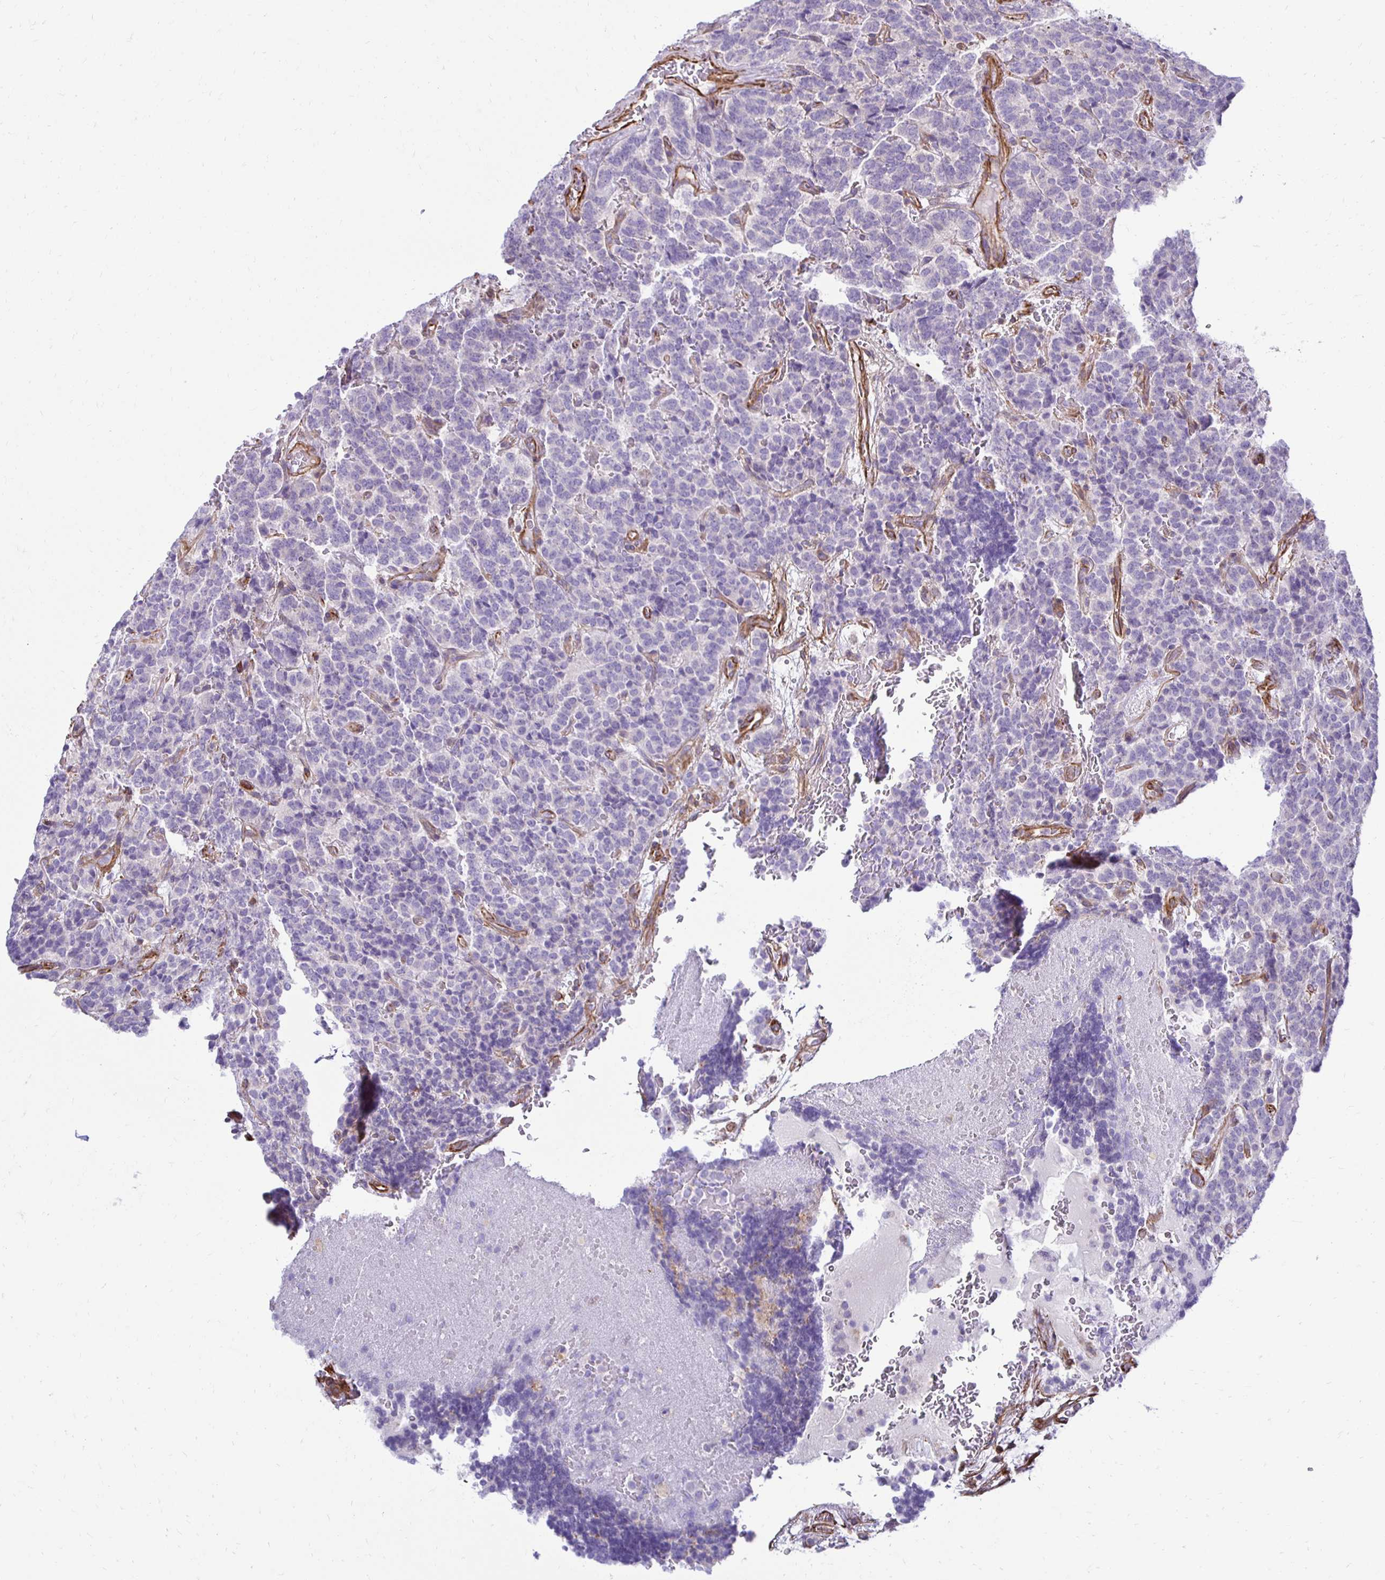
{"staining": {"intensity": "negative", "quantity": "none", "location": "none"}, "tissue": "carcinoid", "cell_type": "Tumor cells", "image_type": "cancer", "snomed": [{"axis": "morphology", "description": "Carcinoid, malignant, NOS"}, {"axis": "topography", "description": "Pancreas"}], "caption": "A histopathology image of carcinoid stained for a protein exhibits no brown staining in tumor cells.", "gene": "CTPS1", "patient": {"sex": "male", "age": 36}}